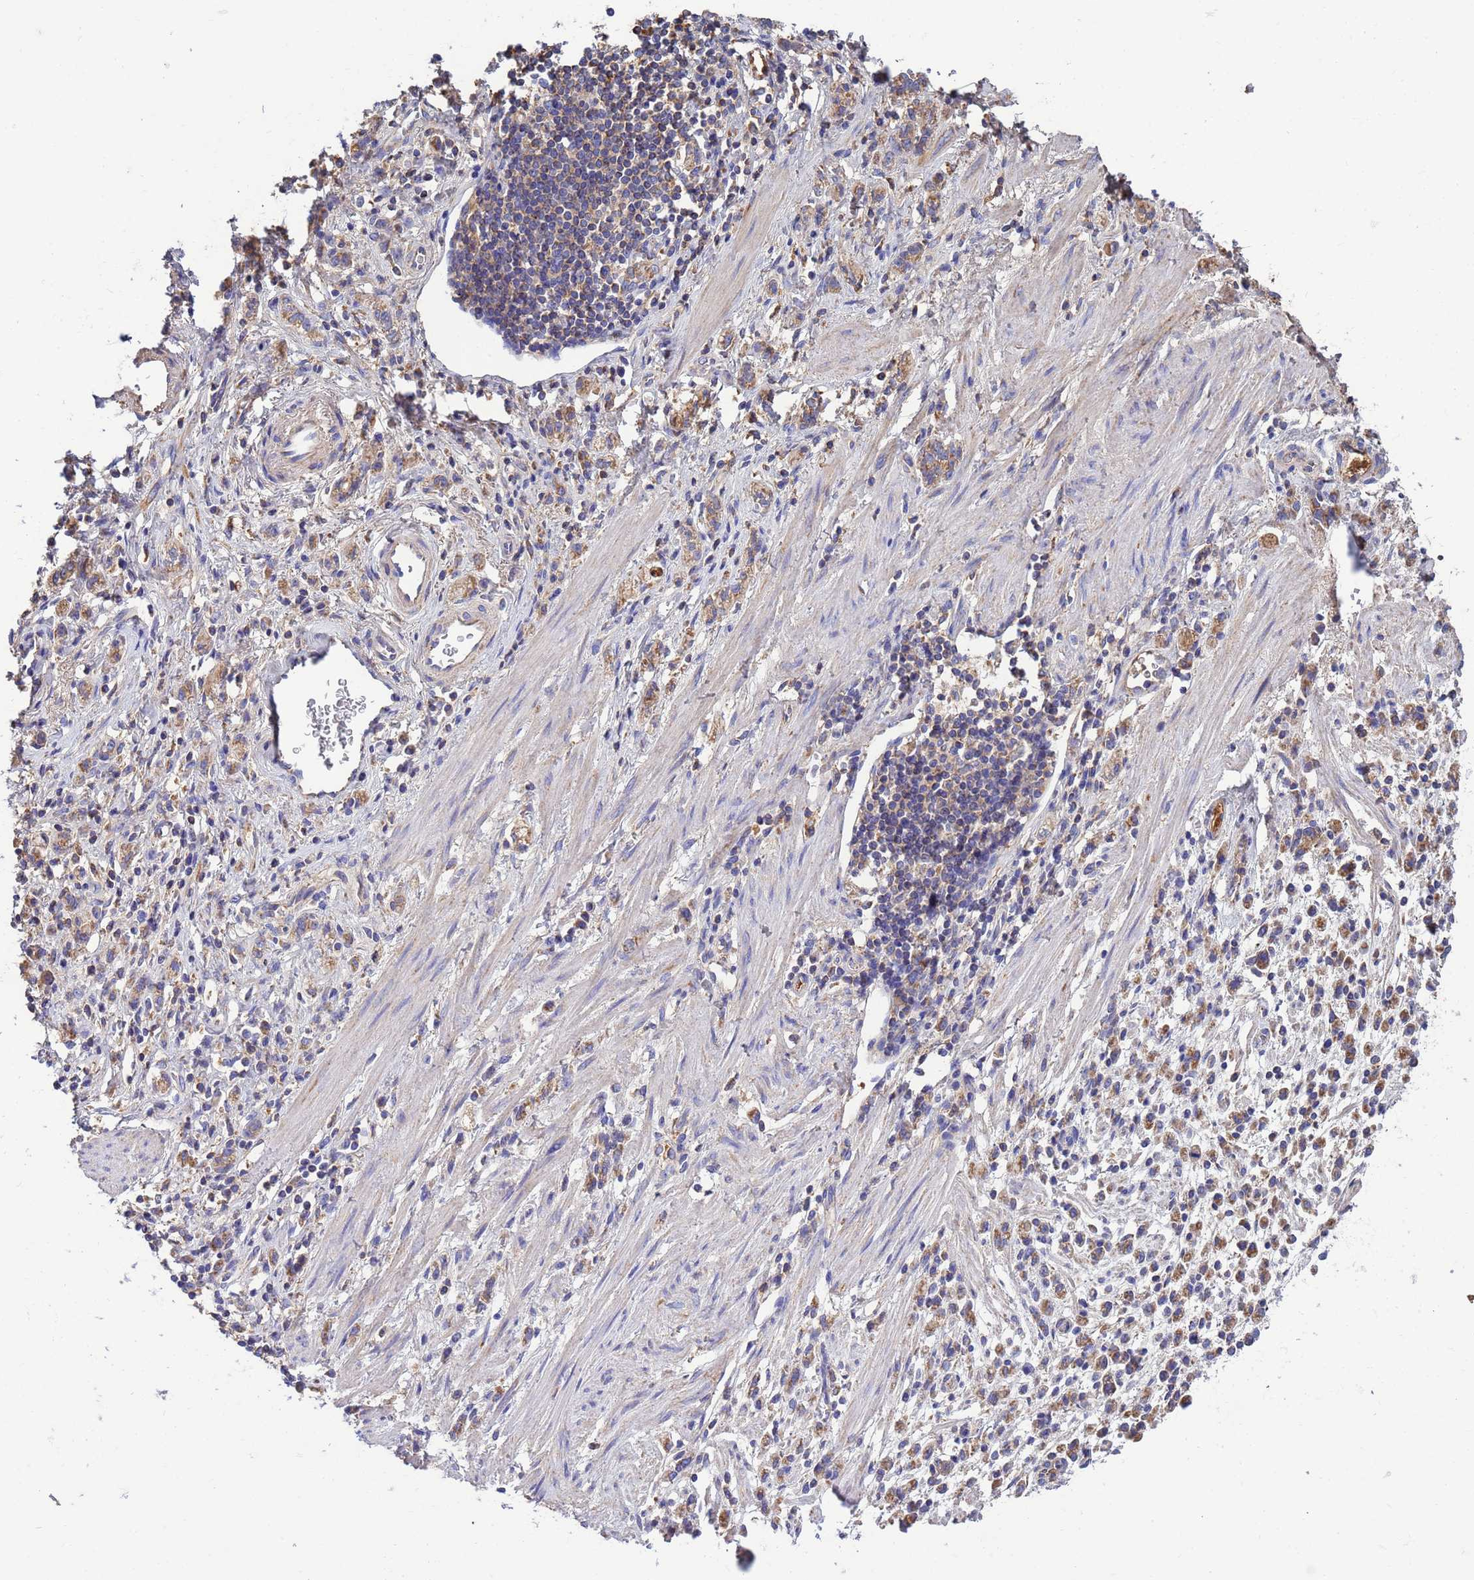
{"staining": {"intensity": "moderate", "quantity": "25%-75%", "location": "cytoplasmic/membranous"}, "tissue": "stomach cancer", "cell_type": "Tumor cells", "image_type": "cancer", "snomed": [{"axis": "morphology", "description": "Adenocarcinoma, NOS"}, {"axis": "topography", "description": "Stomach"}], "caption": "Immunohistochemical staining of adenocarcinoma (stomach) shows medium levels of moderate cytoplasmic/membranous protein positivity in approximately 25%-75% of tumor cells. (IHC, brightfield microscopy, high magnification).", "gene": "GLUD1", "patient": {"sex": "male", "age": 77}}